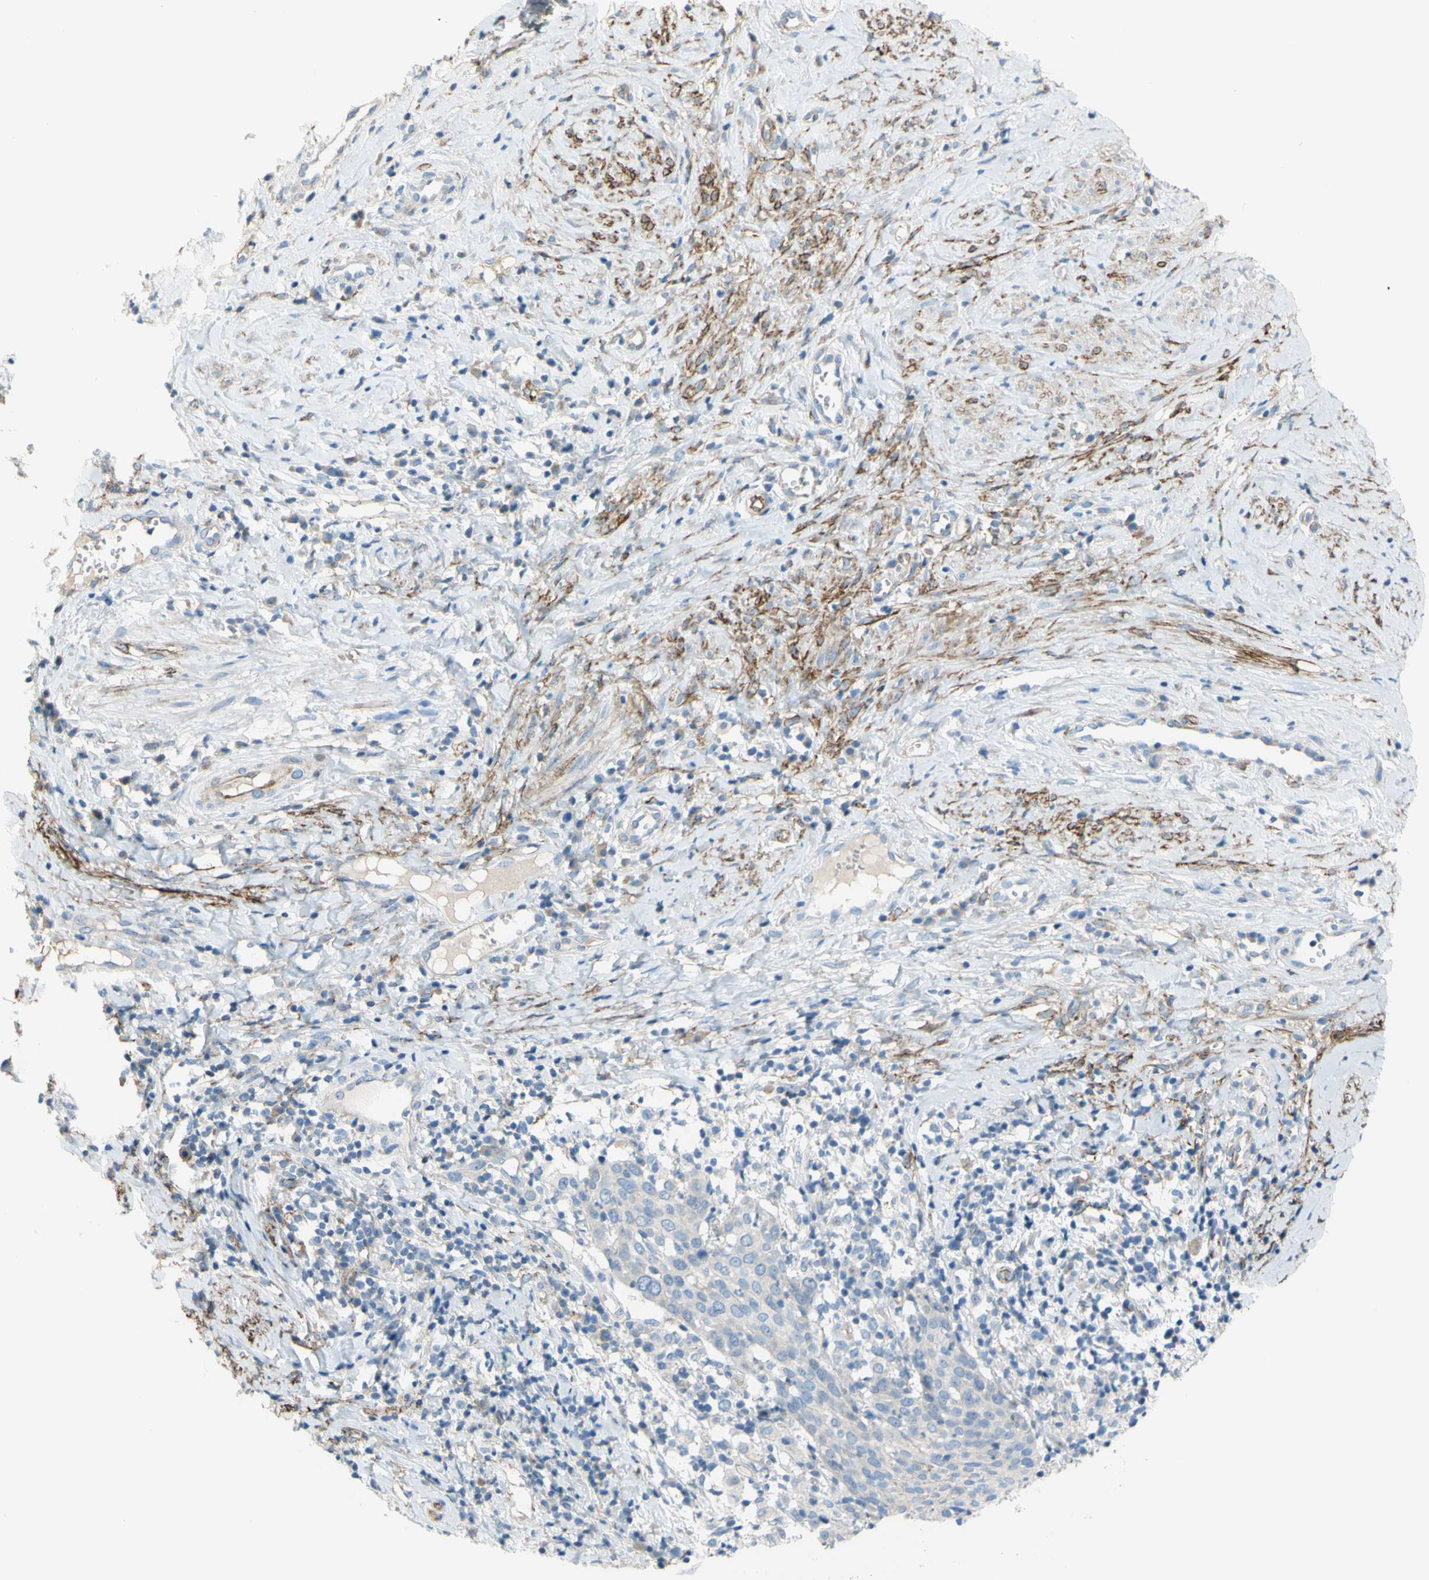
{"staining": {"intensity": "negative", "quantity": "none", "location": "none"}, "tissue": "cervical cancer", "cell_type": "Tumor cells", "image_type": "cancer", "snomed": [{"axis": "morphology", "description": "Squamous cell carcinoma, NOS"}, {"axis": "topography", "description": "Cervix"}], "caption": "This is a photomicrograph of IHC staining of cervical cancer, which shows no positivity in tumor cells.", "gene": "PRRG2", "patient": {"sex": "female", "age": 40}}